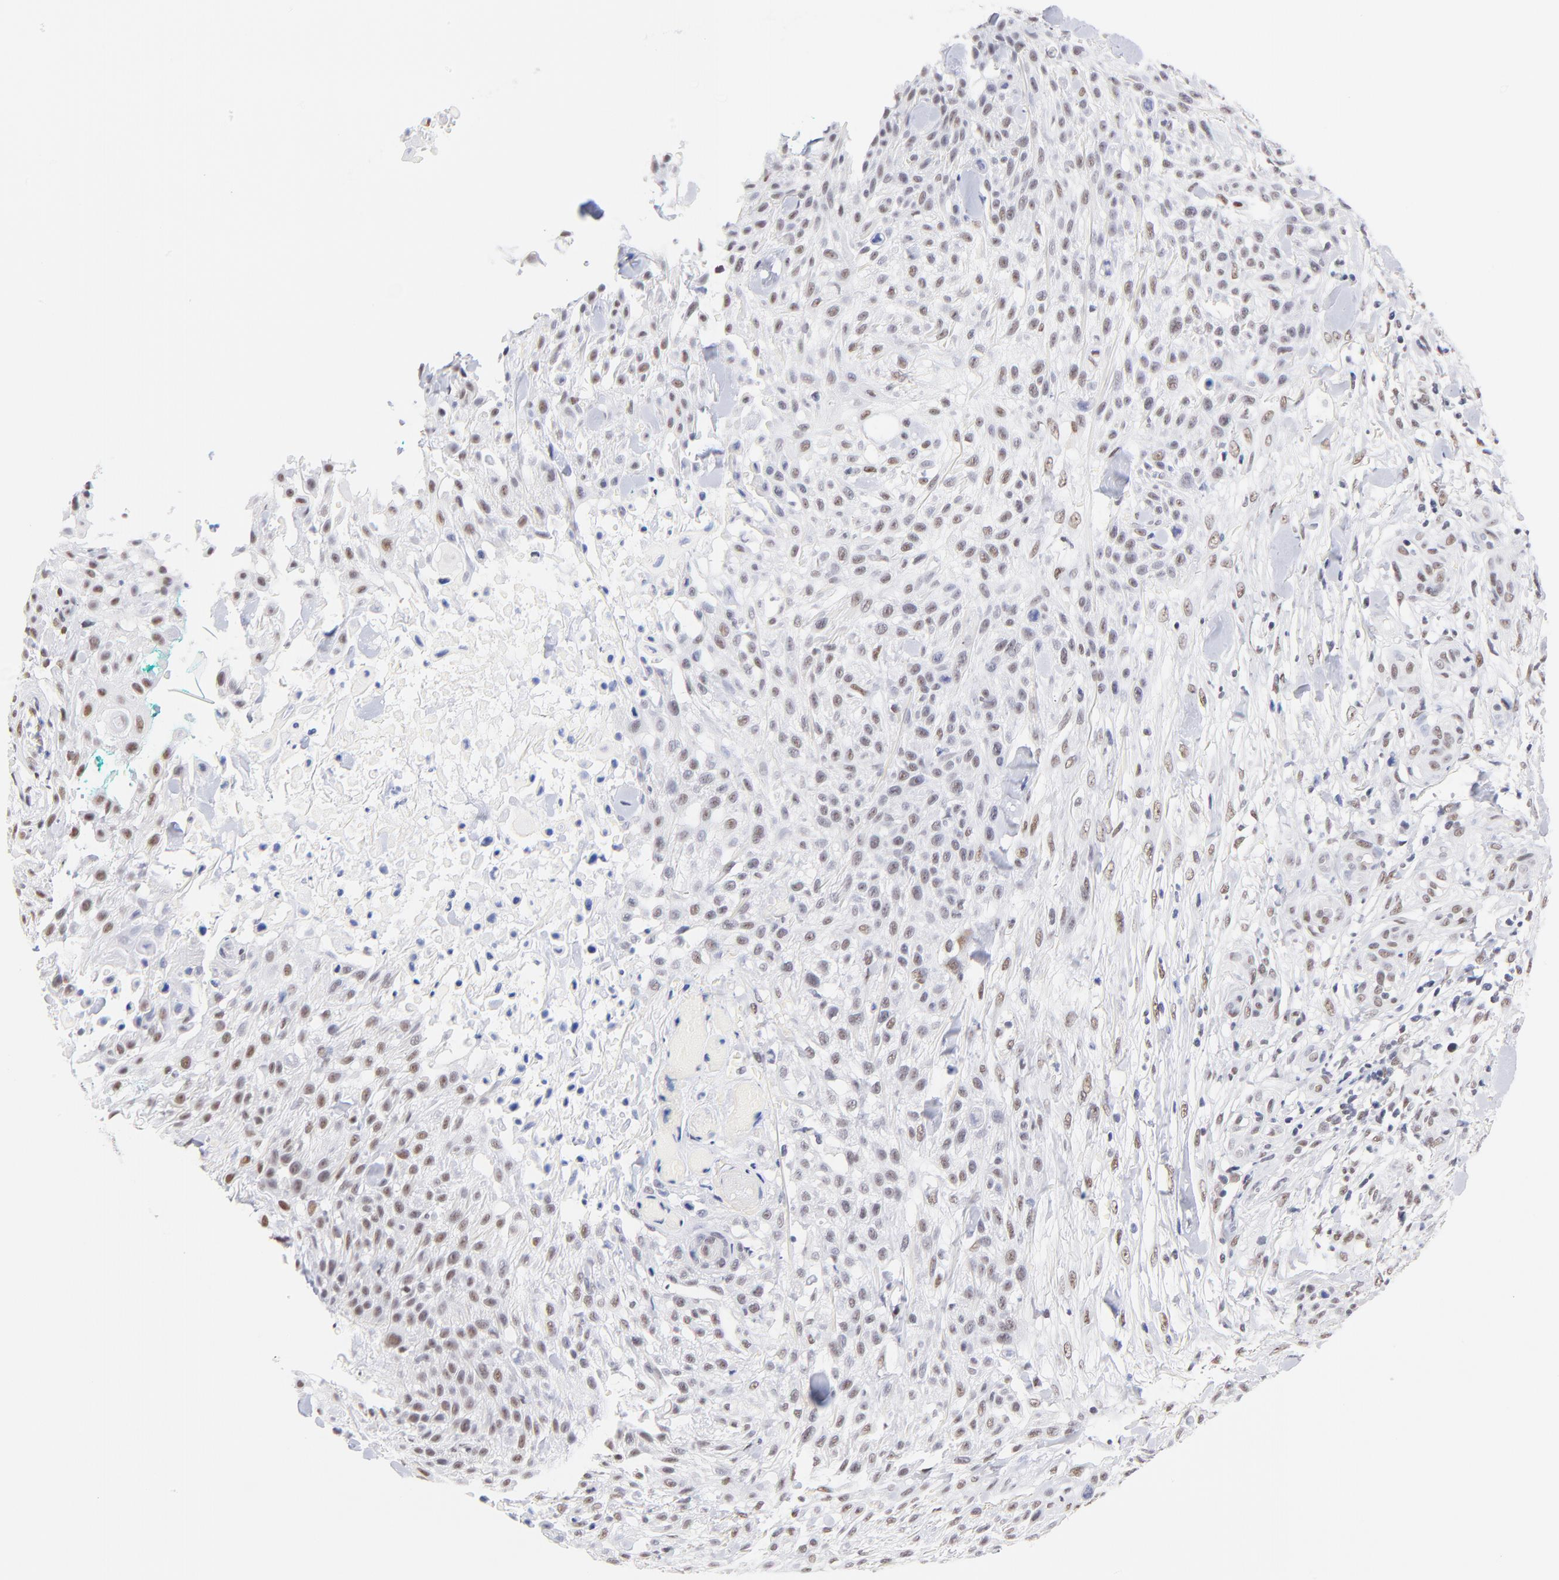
{"staining": {"intensity": "weak", "quantity": ">75%", "location": "nuclear"}, "tissue": "skin cancer", "cell_type": "Tumor cells", "image_type": "cancer", "snomed": [{"axis": "morphology", "description": "Squamous cell carcinoma, NOS"}, {"axis": "topography", "description": "Skin"}], "caption": "Immunohistochemical staining of skin cancer (squamous cell carcinoma) demonstrates weak nuclear protein expression in about >75% of tumor cells.", "gene": "ZNF74", "patient": {"sex": "female", "age": 42}}